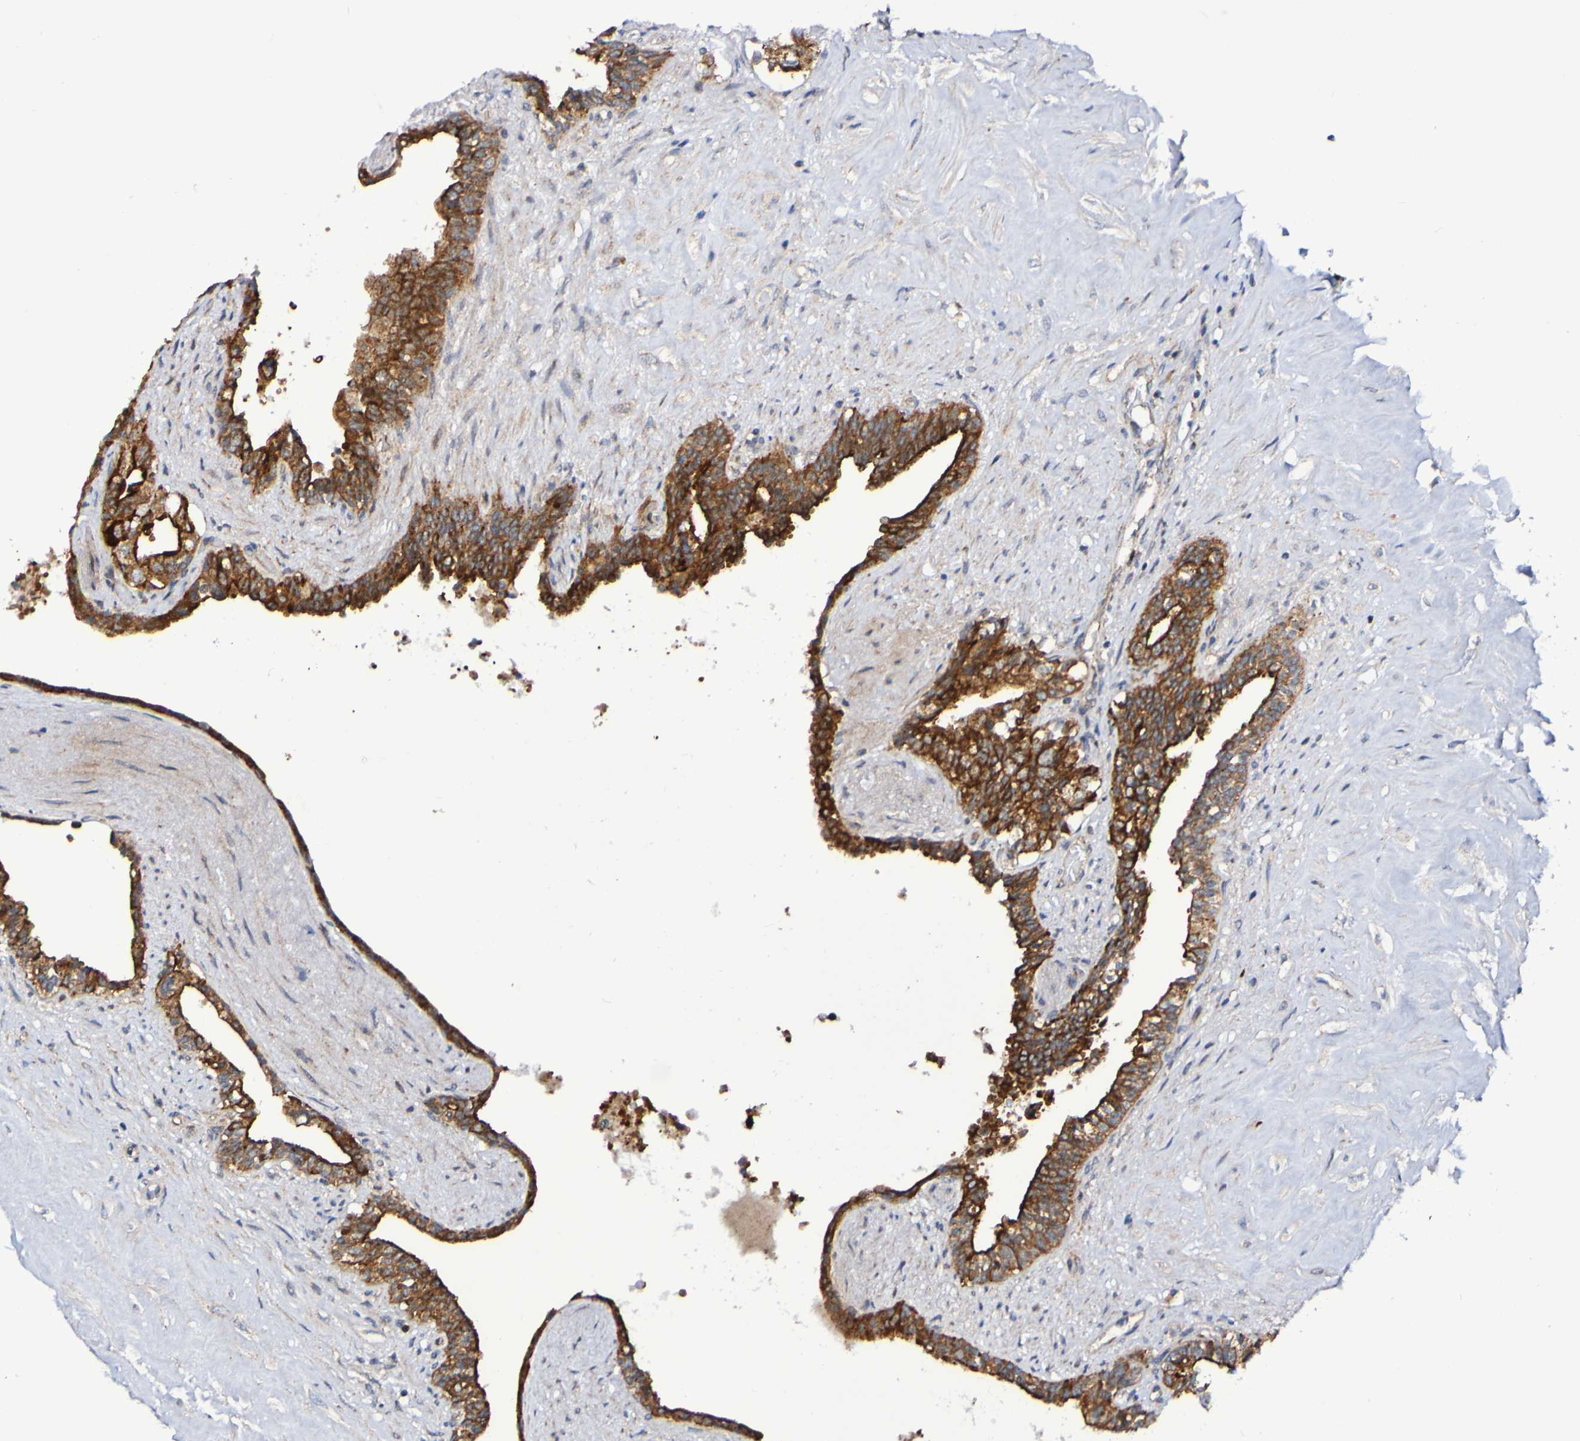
{"staining": {"intensity": "strong", "quantity": ">75%", "location": "cytoplasmic/membranous"}, "tissue": "seminal vesicle", "cell_type": "Glandular cells", "image_type": "normal", "snomed": [{"axis": "morphology", "description": "Normal tissue, NOS"}, {"axis": "topography", "description": "Seminal veicle"}], "caption": "Seminal vesicle stained with immunohistochemistry (IHC) shows strong cytoplasmic/membranous expression in approximately >75% of glandular cells.", "gene": "GJB1", "patient": {"sex": "male", "age": 63}}